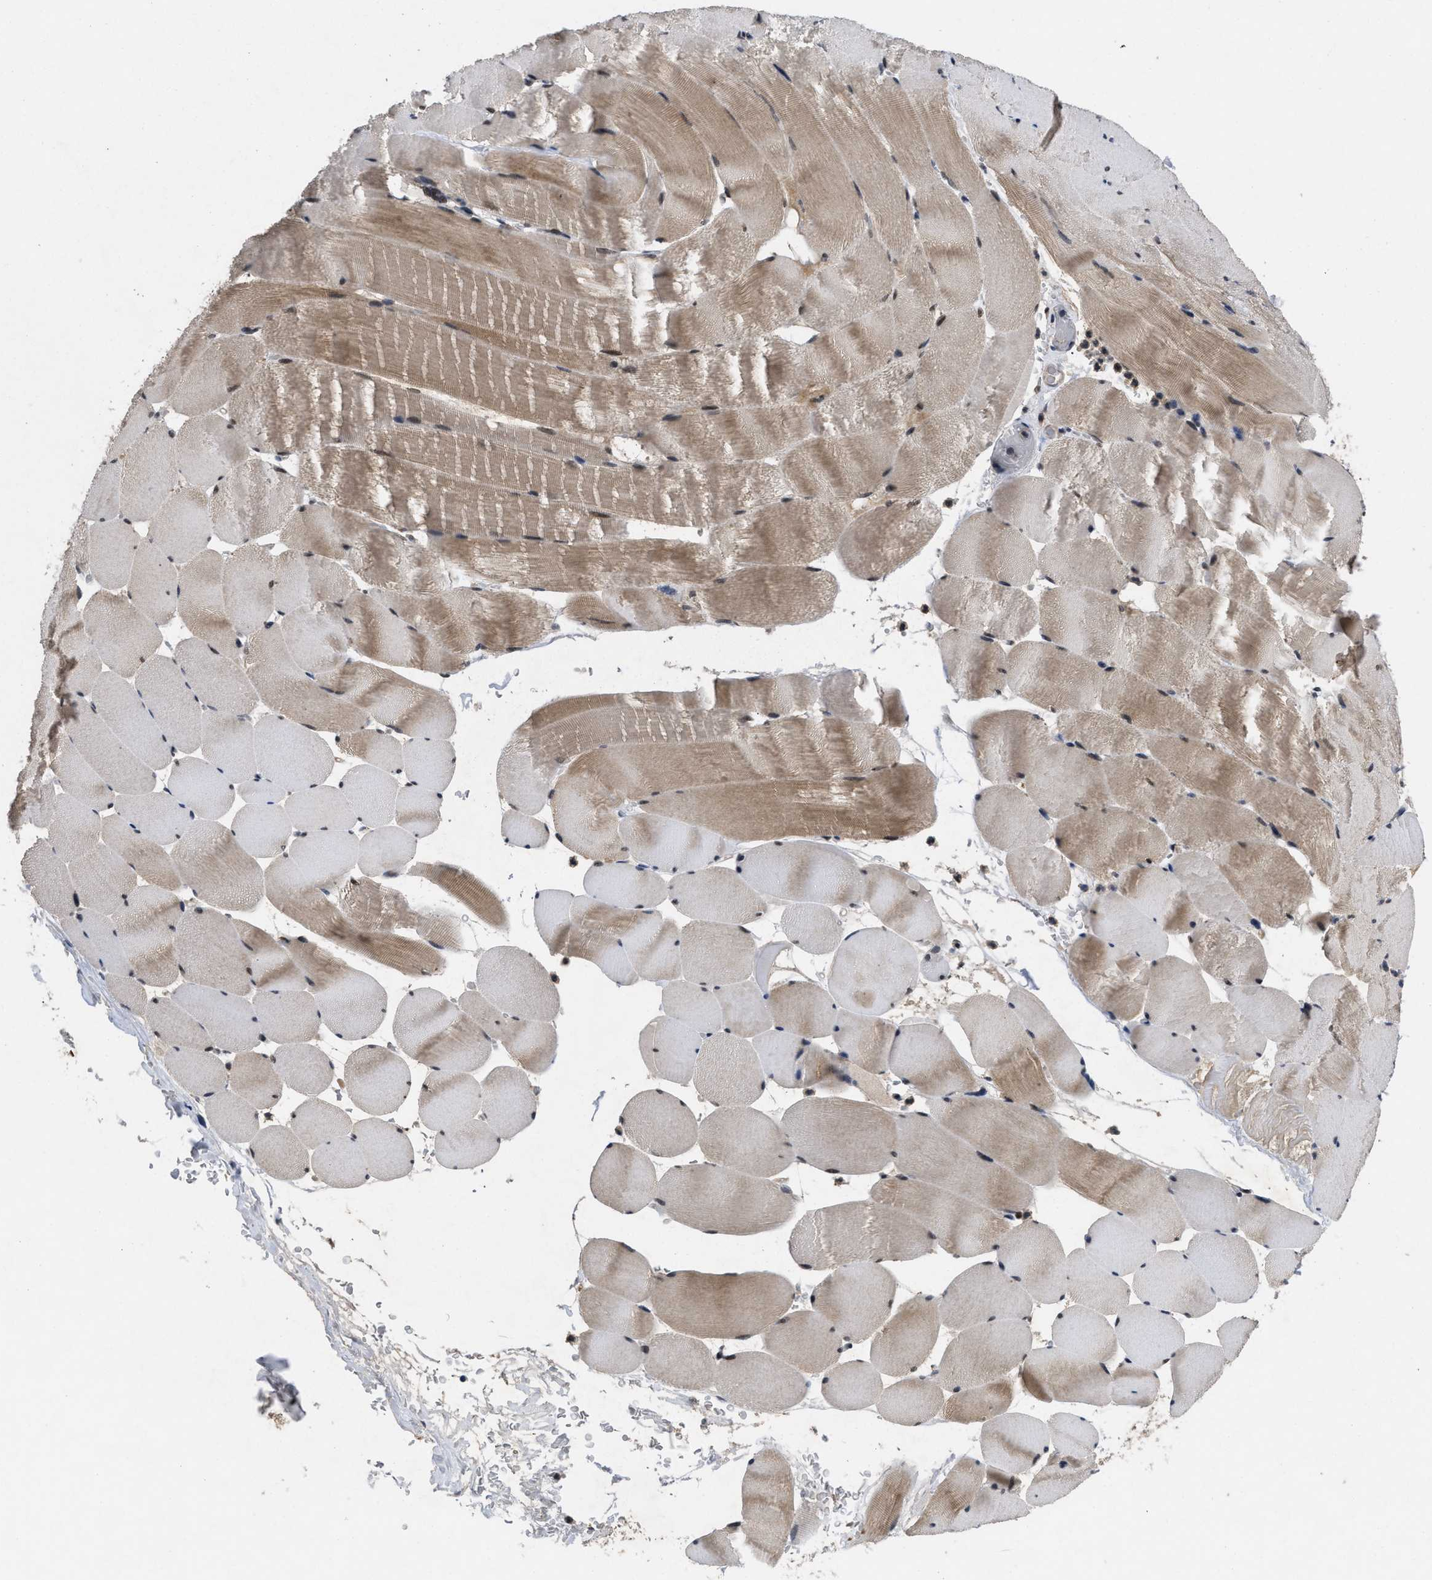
{"staining": {"intensity": "moderate", "quantity": "25%-75%", "location": "cytoplasmic/membranous,nuclear"}, "tissue": "skeletal muscle", "cell_type": "Myocytes", "image_type": "normal", "snomed": [{"axis": "morphology", "description": "Normal tissue, NOS"}, {"axis": "topography", "description": "Skeletal muscle"}], "caption": "Unremarkable skeletal muscle reveals moderate cytoplasmic/membranous,nuclear staining in about 25%-75% of myocytes.", "gene": "ZNF346", "patient": {"sex": "male", "age": 62}}